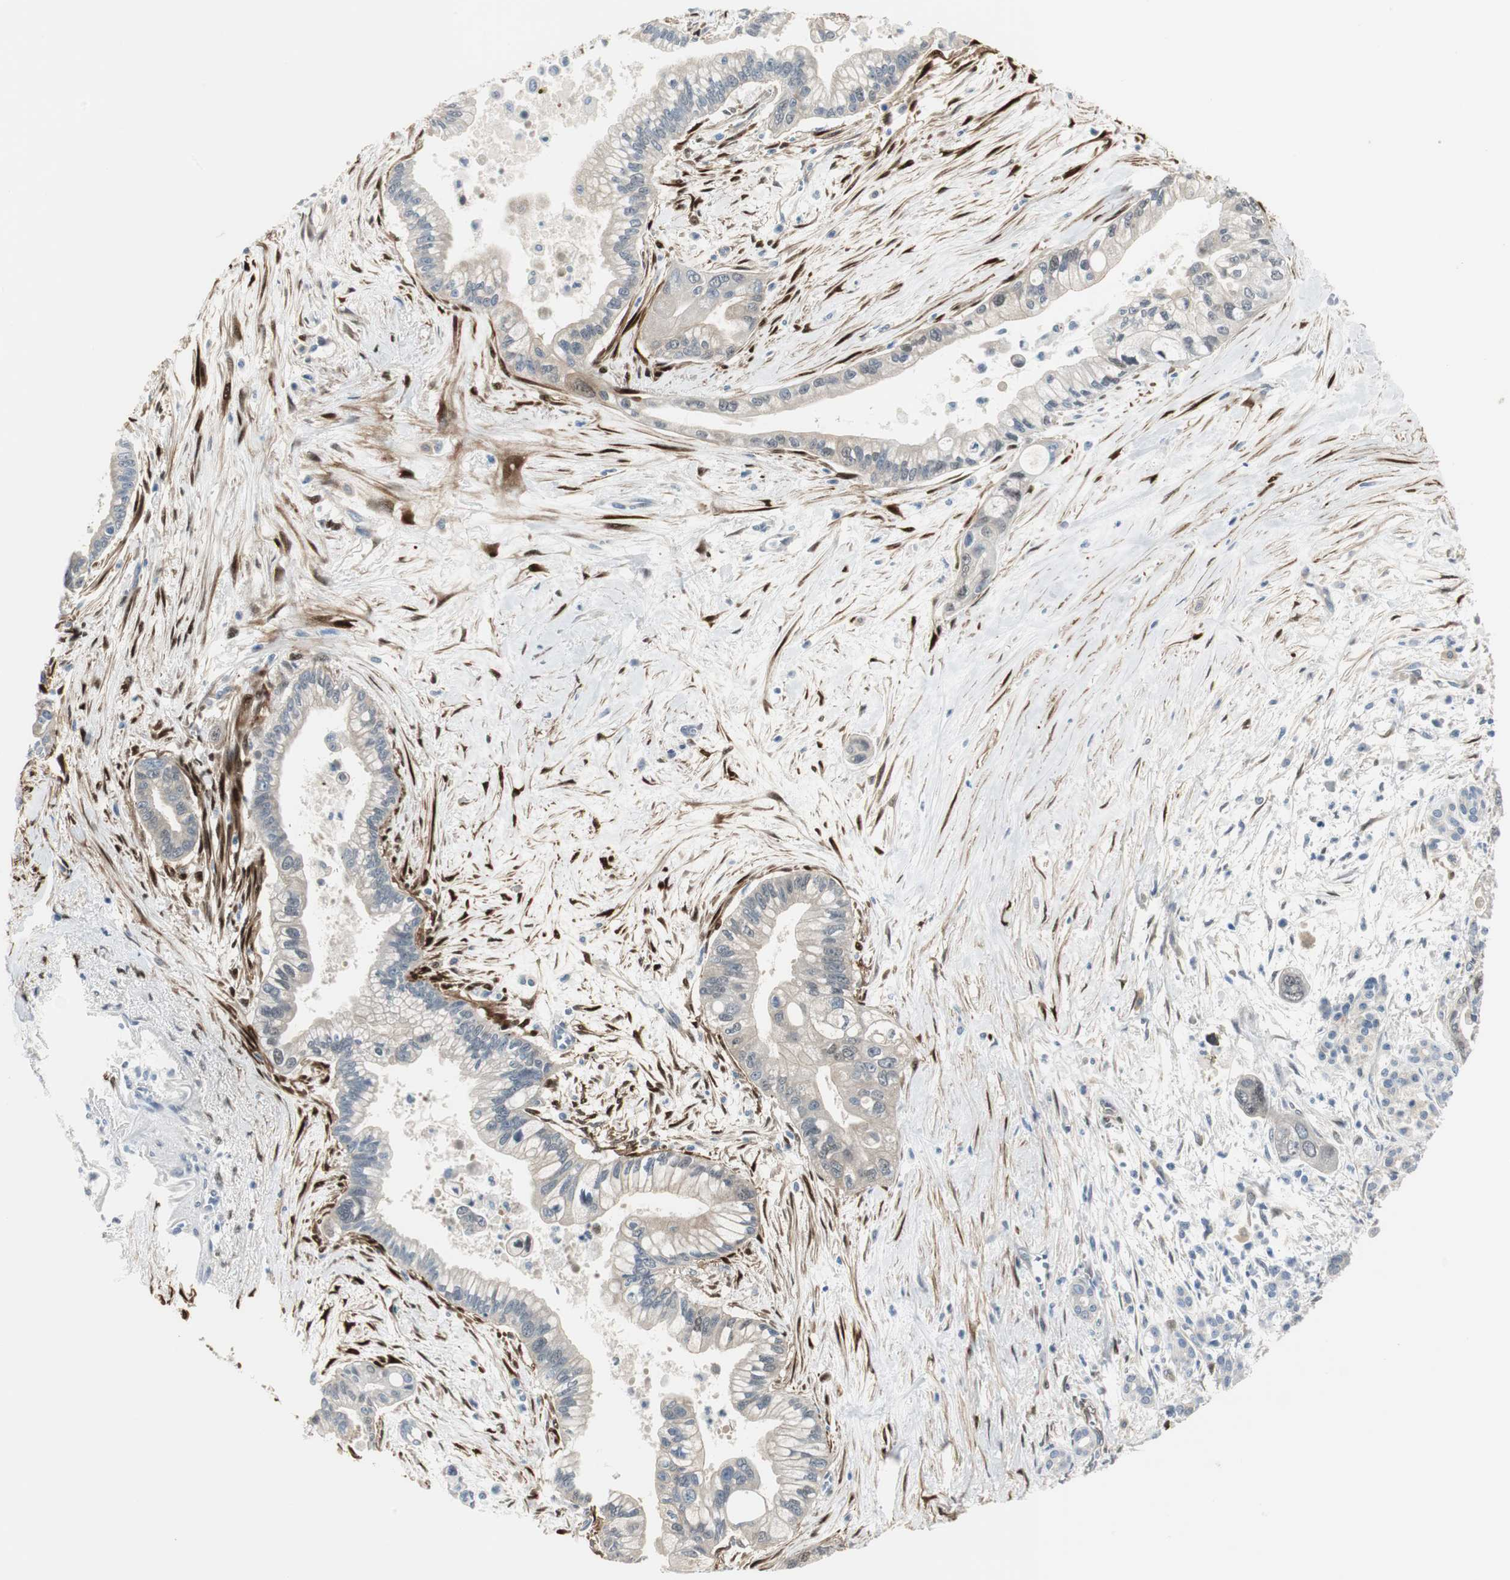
{"staining": {"intensity": "negative", "quantity": "none", "location": "none"}, "tissue": "pancreatic cancer", "cell_type": "Tumor cells", "image_type": "cancer", "snomed": [{"axis": "morphology", "description": "Adenocarcinoma, NOS"}, {"axis": "topography", "description": "Pancreas"}], "caption": "Immunohistochemistry (IHC) of pancreatic cancer (adenocarcinoma) shows no staining in tumor cells.", "gene": "FHL2", "patient": {"sex": "male", "age": 70}}